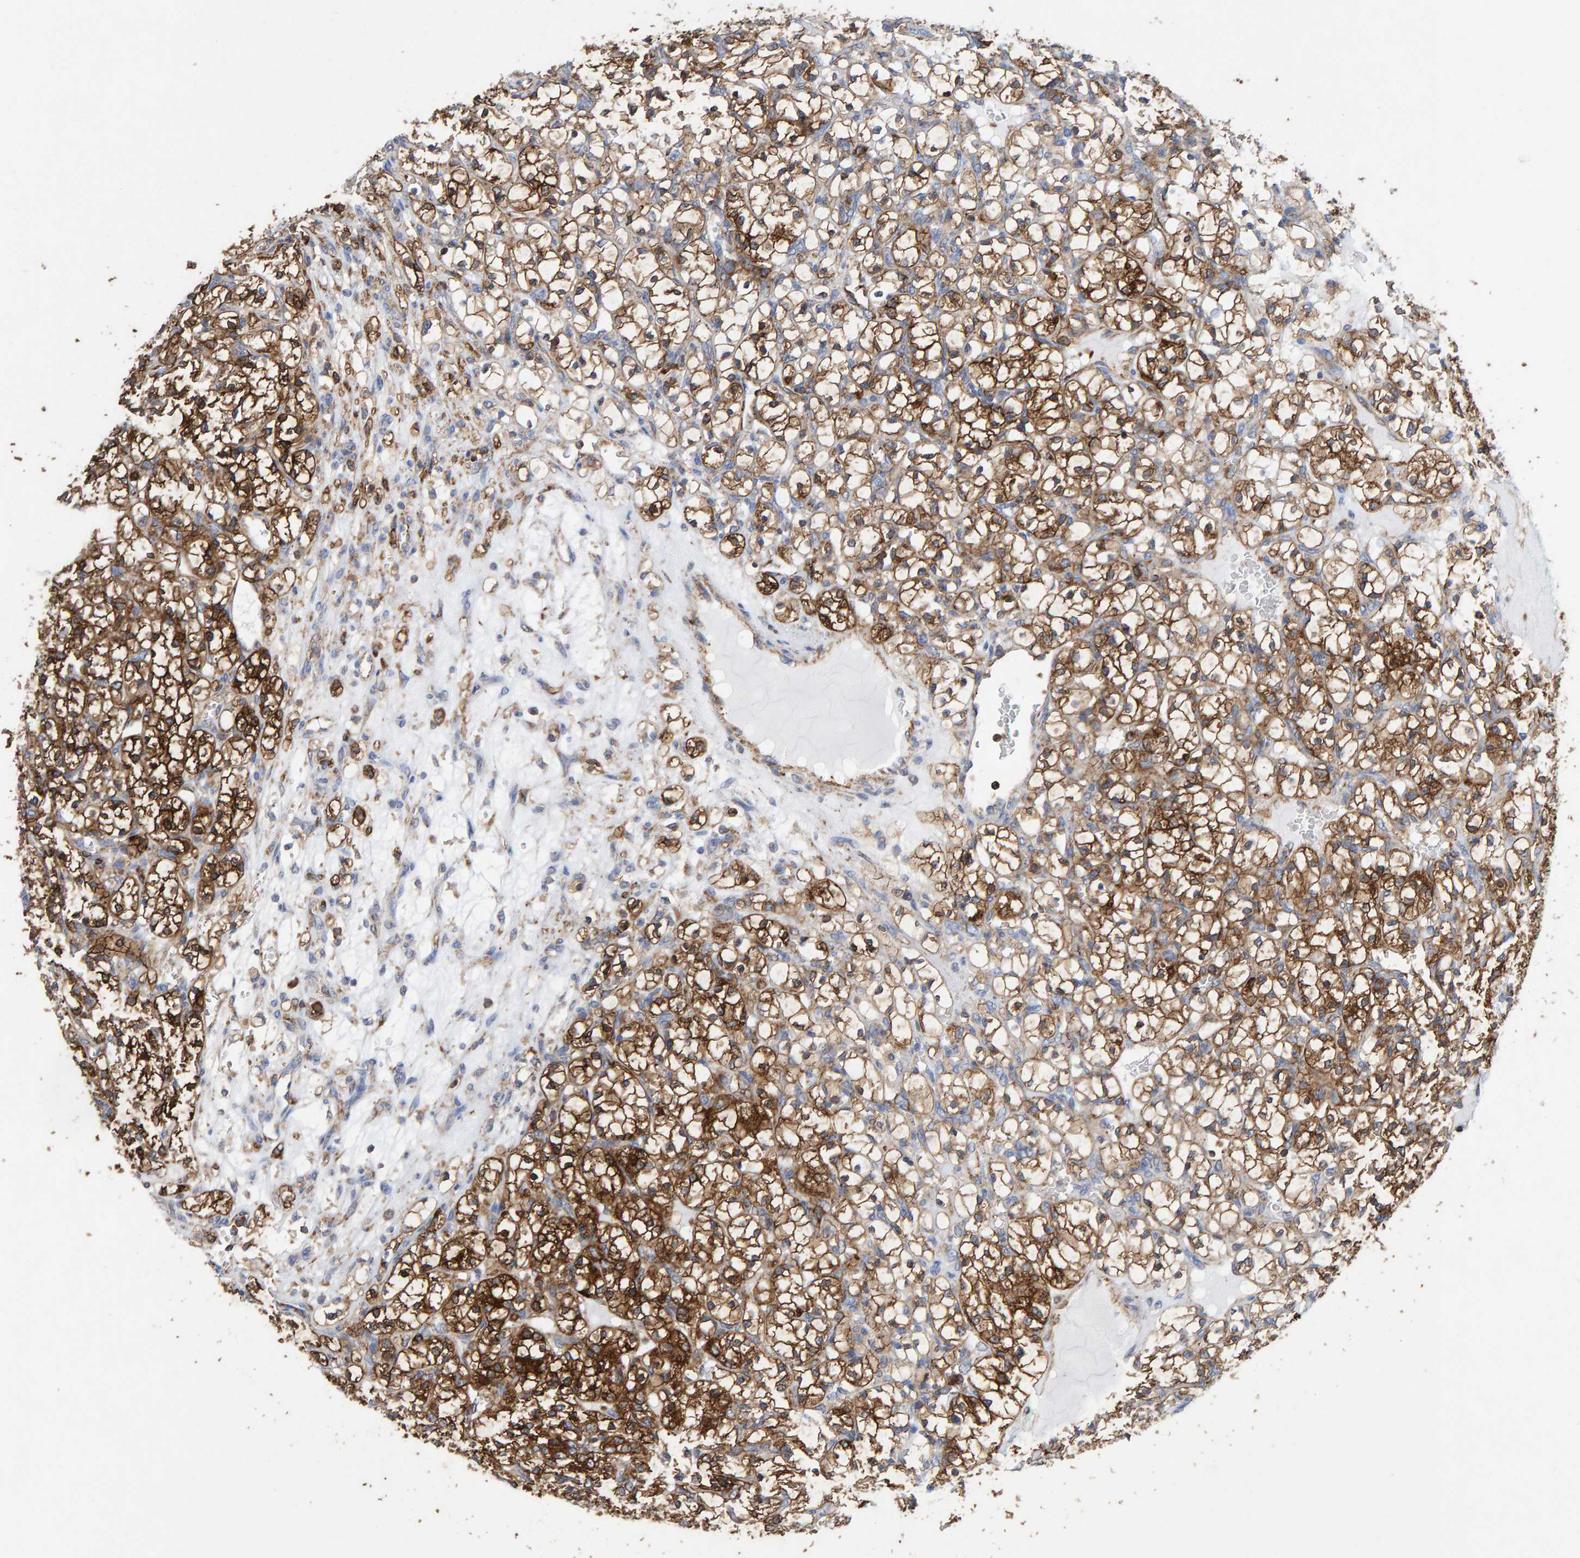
{"staining": {"intensity": "strong", "quantity": ">75%", "location": "cytoplasmic/membranous"}, "tissue": "renal cancer", "cell_type": "Tumor cells", "image_type": "cancer", "snomed": [{"axis": "morphology", "description": "Adenocarcinoma, NOS"}, {"axis": "topography", "description": "Kidney"}], "caption": "Renal cancer stained with immunohistochemistry (IHC) reveals strong cytoplasmic/membranous positivity in about >75% of tumor cells.", "gene": "MVP", "patient": {"sex": "female", "age": 69}}